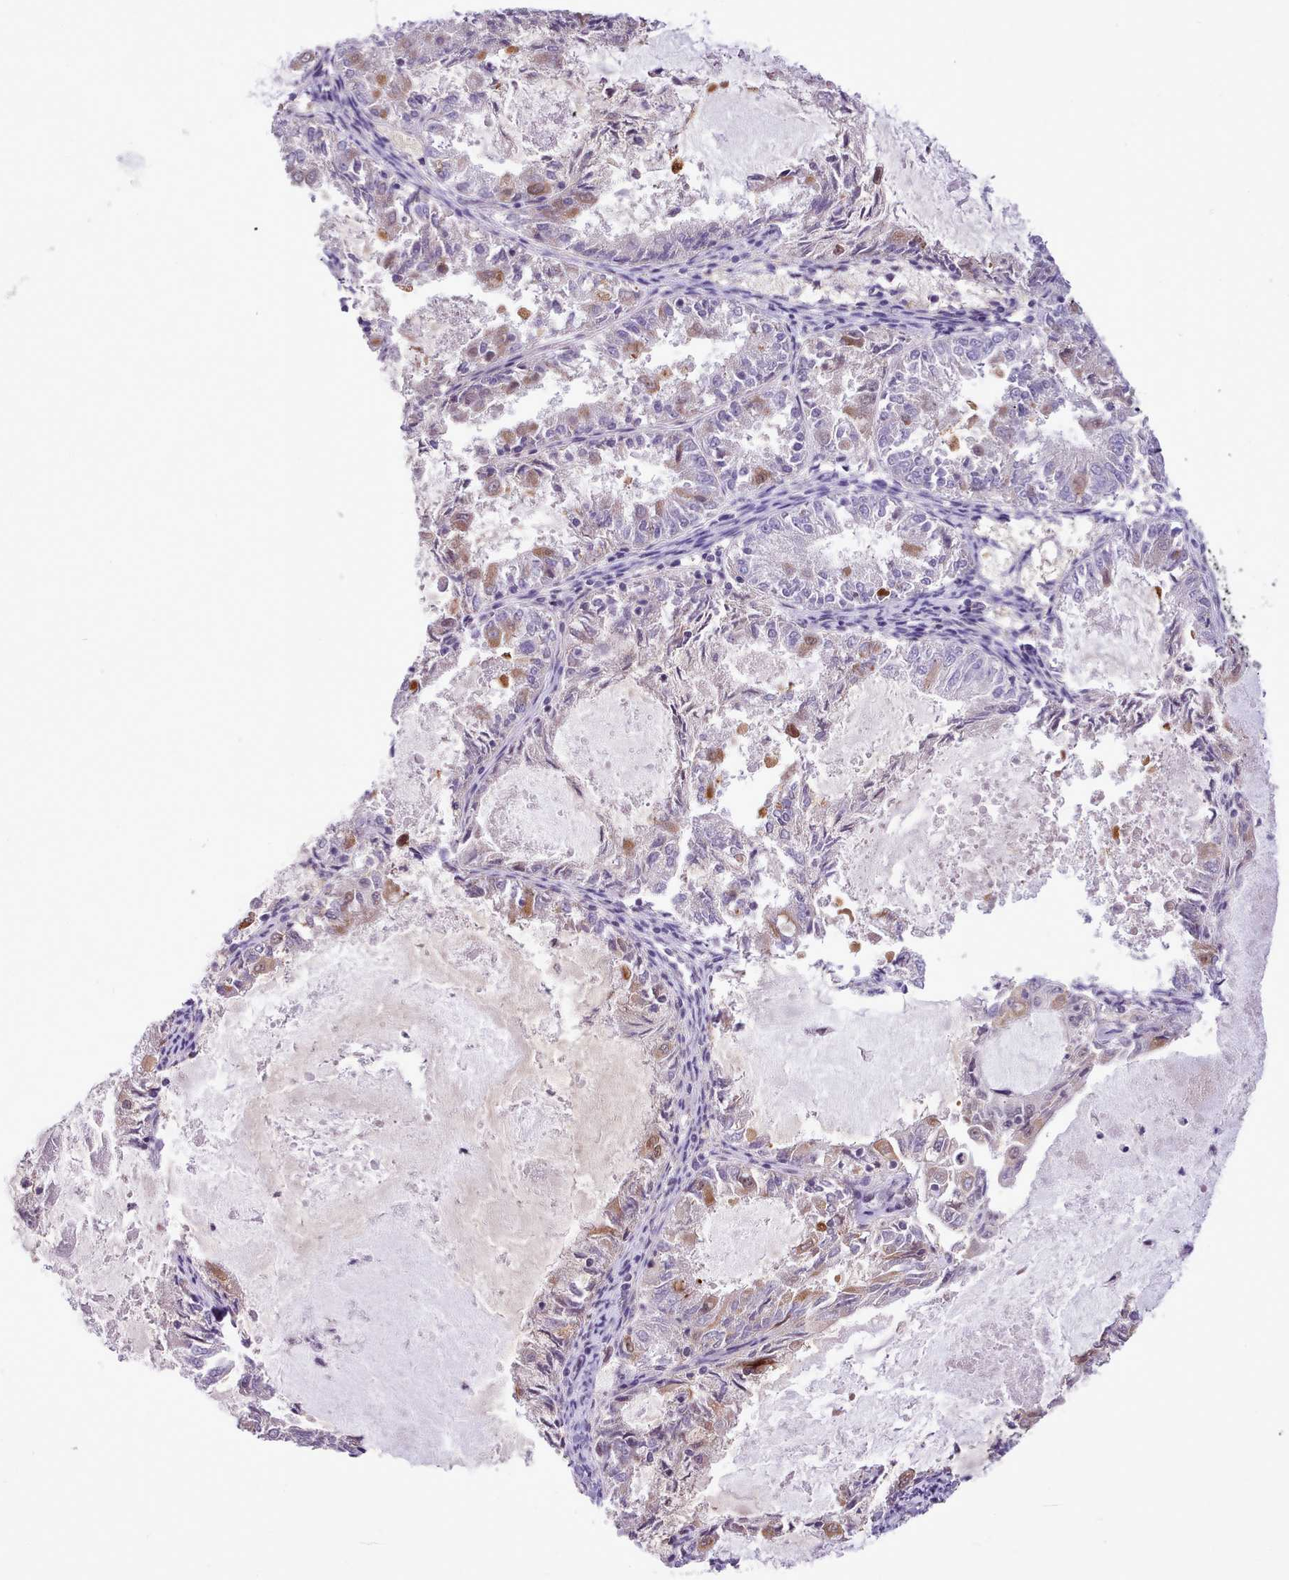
{"staining": {"intensity": "moderate", "quantity": "25%-75%", "location": "cytoplasmic/membranous,nuclear"}, "tissue": "endometrial cancer", "cell_type": "Tumor cells", "image_type": "cancer", "snomed": [{"axis": "morphology", "description": "Adenocarcinoma, NOS"}, {"axis": "topography", "description": "Endometrium"}], "caption": "Endometrial adenocarcinoma stained with DAB (3,3'-diaminobenzidine) immunohistochemistry (IHC) displays medium levels of moderate cytoplasmic/membranous and nuclear staining in about 25%-75% of tumor cells.", "gene": "HOXB7", "patient": {"sex": "female", "age": 57}}